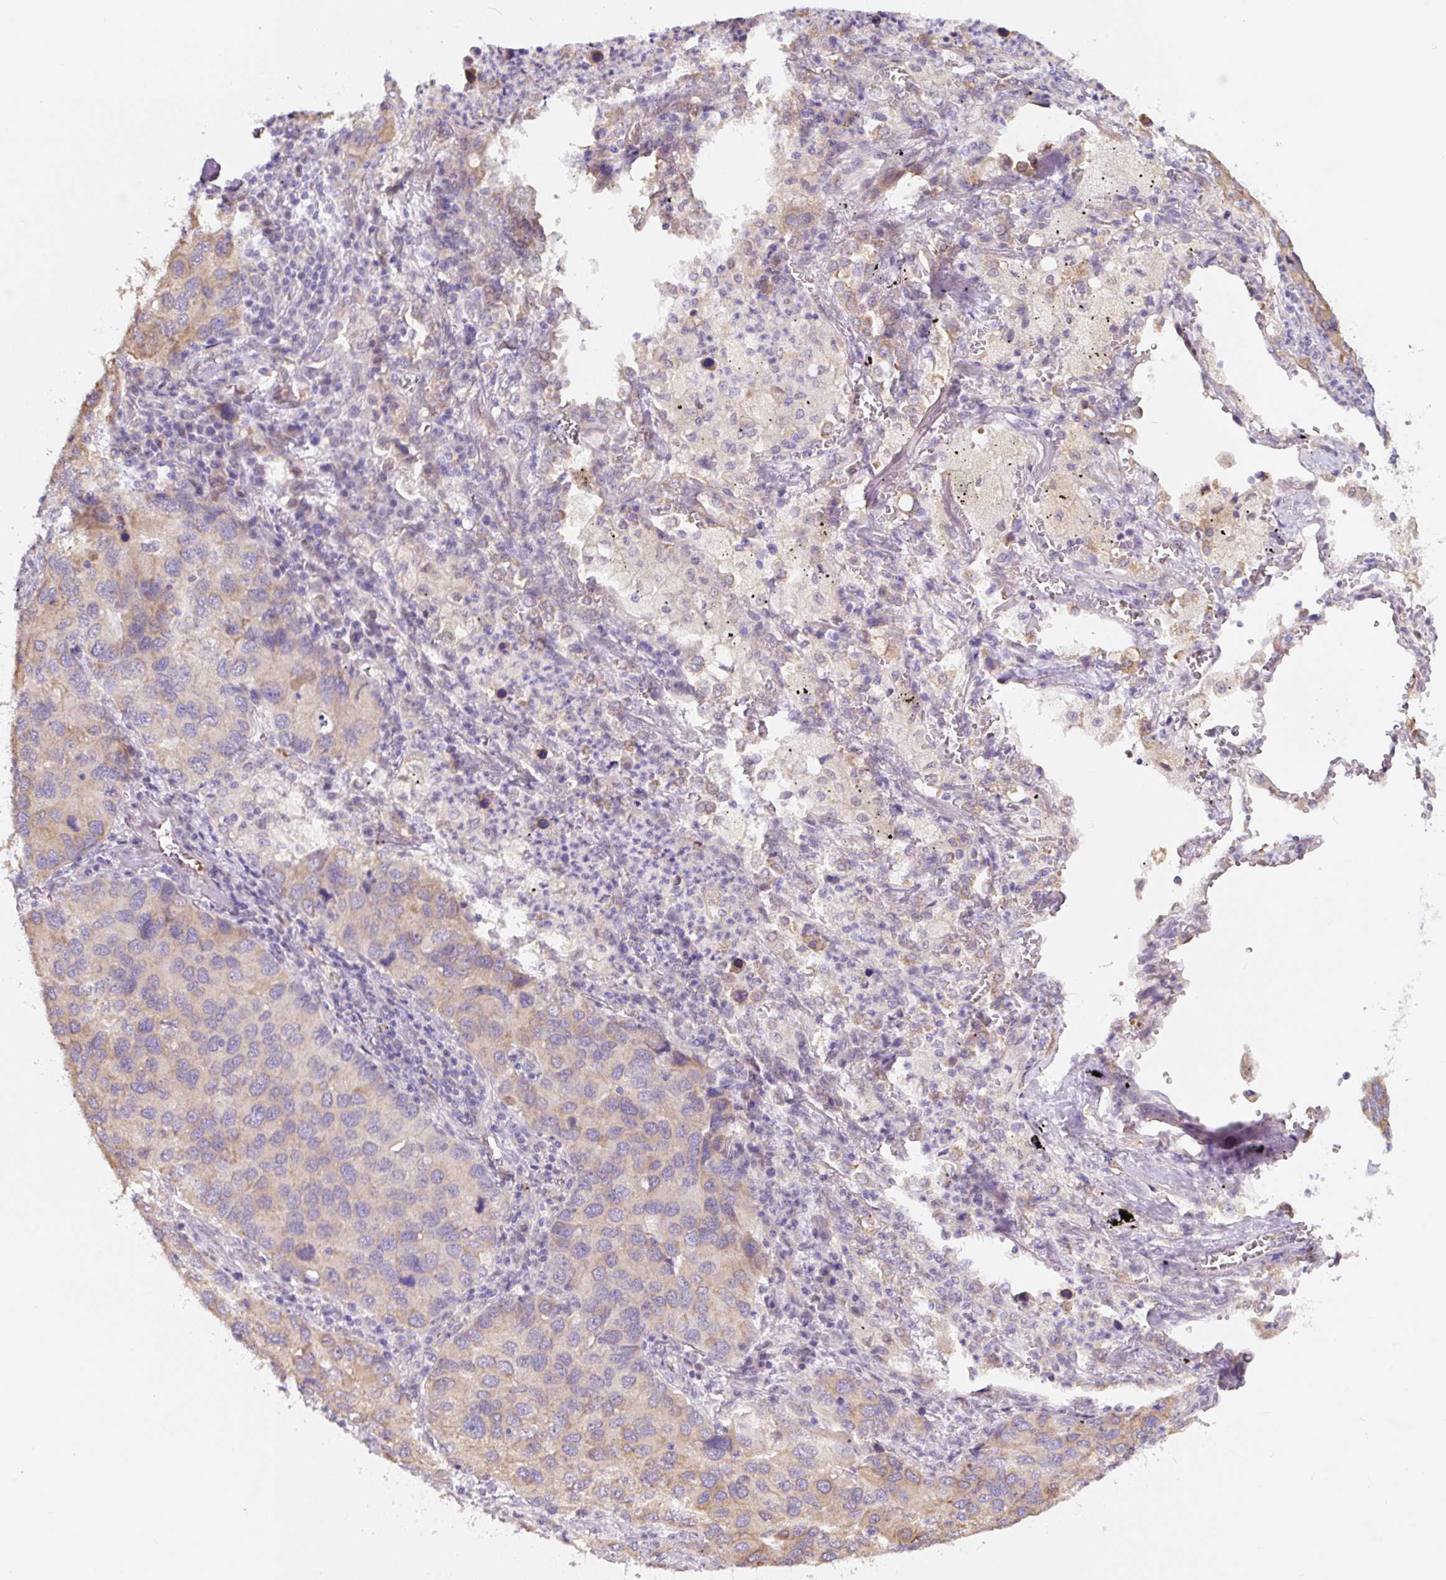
{"staining": {"intensity": "weak", "quantity": "<25%", "location": "cytoplasmic/membranous"}, "tissue": "lung cancer", "cell_type": "Tumor cells", "image_type": "cancer", "snomed": [{"axis": "morphology", "description": "Aneuploidy"}, {"axis": "morphology", "description": "Adenocarcinoma, NOS"}, {"axis": "topography", "description": "Lymph node"}, {"axis": "topography", "description": "Lung"}], "caption": "Protein analysis of adenocarcinoma (lung) shows no significant expression in tumor cells.", "gene": "ASRGL1", "patient": {"sex": "female", "age": 74}}